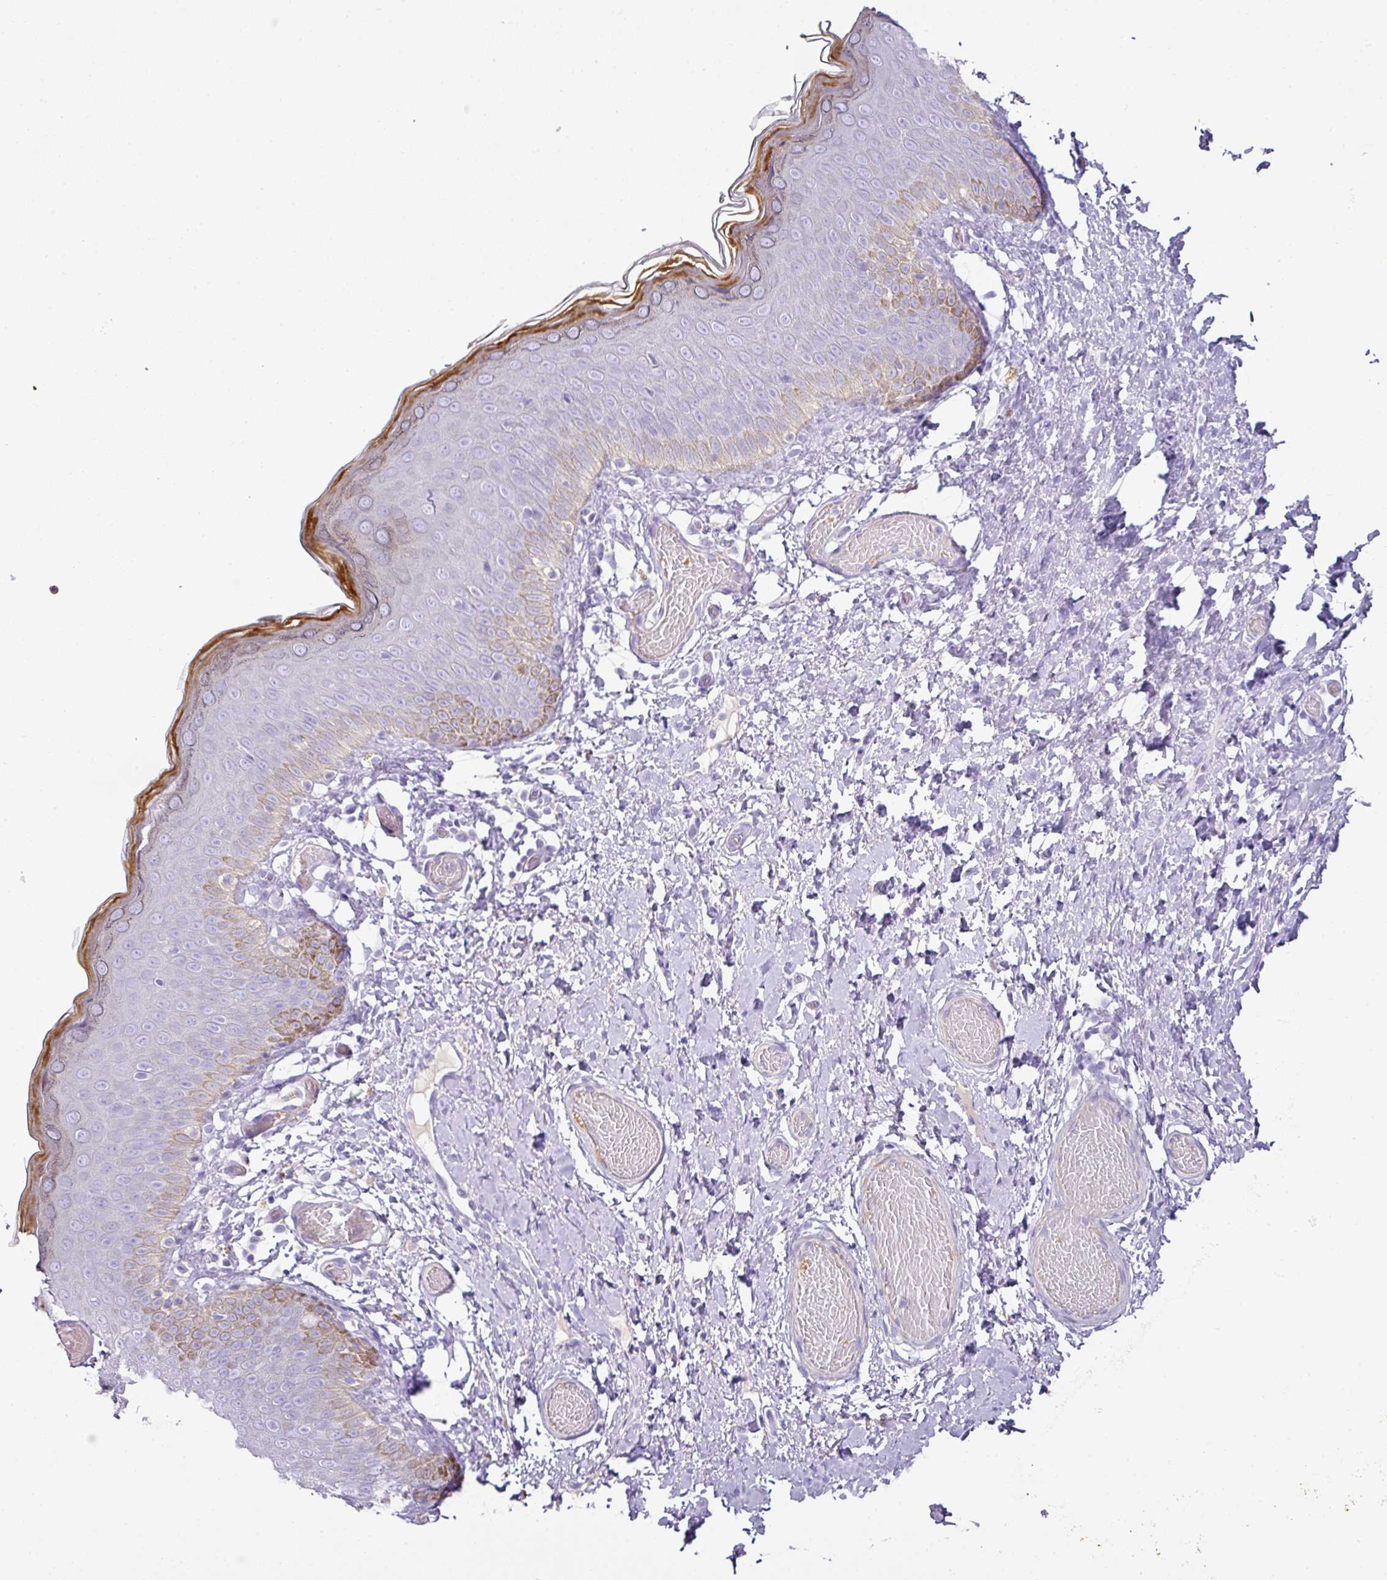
{"staining": {"intensity": "strong", "quantity": "<25%", "location": "cytoplasmic/membranous"}, "tissue": "skin", "cell_type": "Epidermal cells", "image_type": "normal", "snomed": [{"axis": "morphology", "description": "Normal tissue, NOS"}, {"axis": "topography", "description": "Anal"}], "caption": "The image demonstrates staining of benign skin, revealing strong cytoplasmic/membranous protein staining (brown color) within epidermal cells. Ihc stains the protein of interest in brown and the nuclei are stained blue.", "gene": "TARM1", "patient": {"sex": "female", "age": 40}}